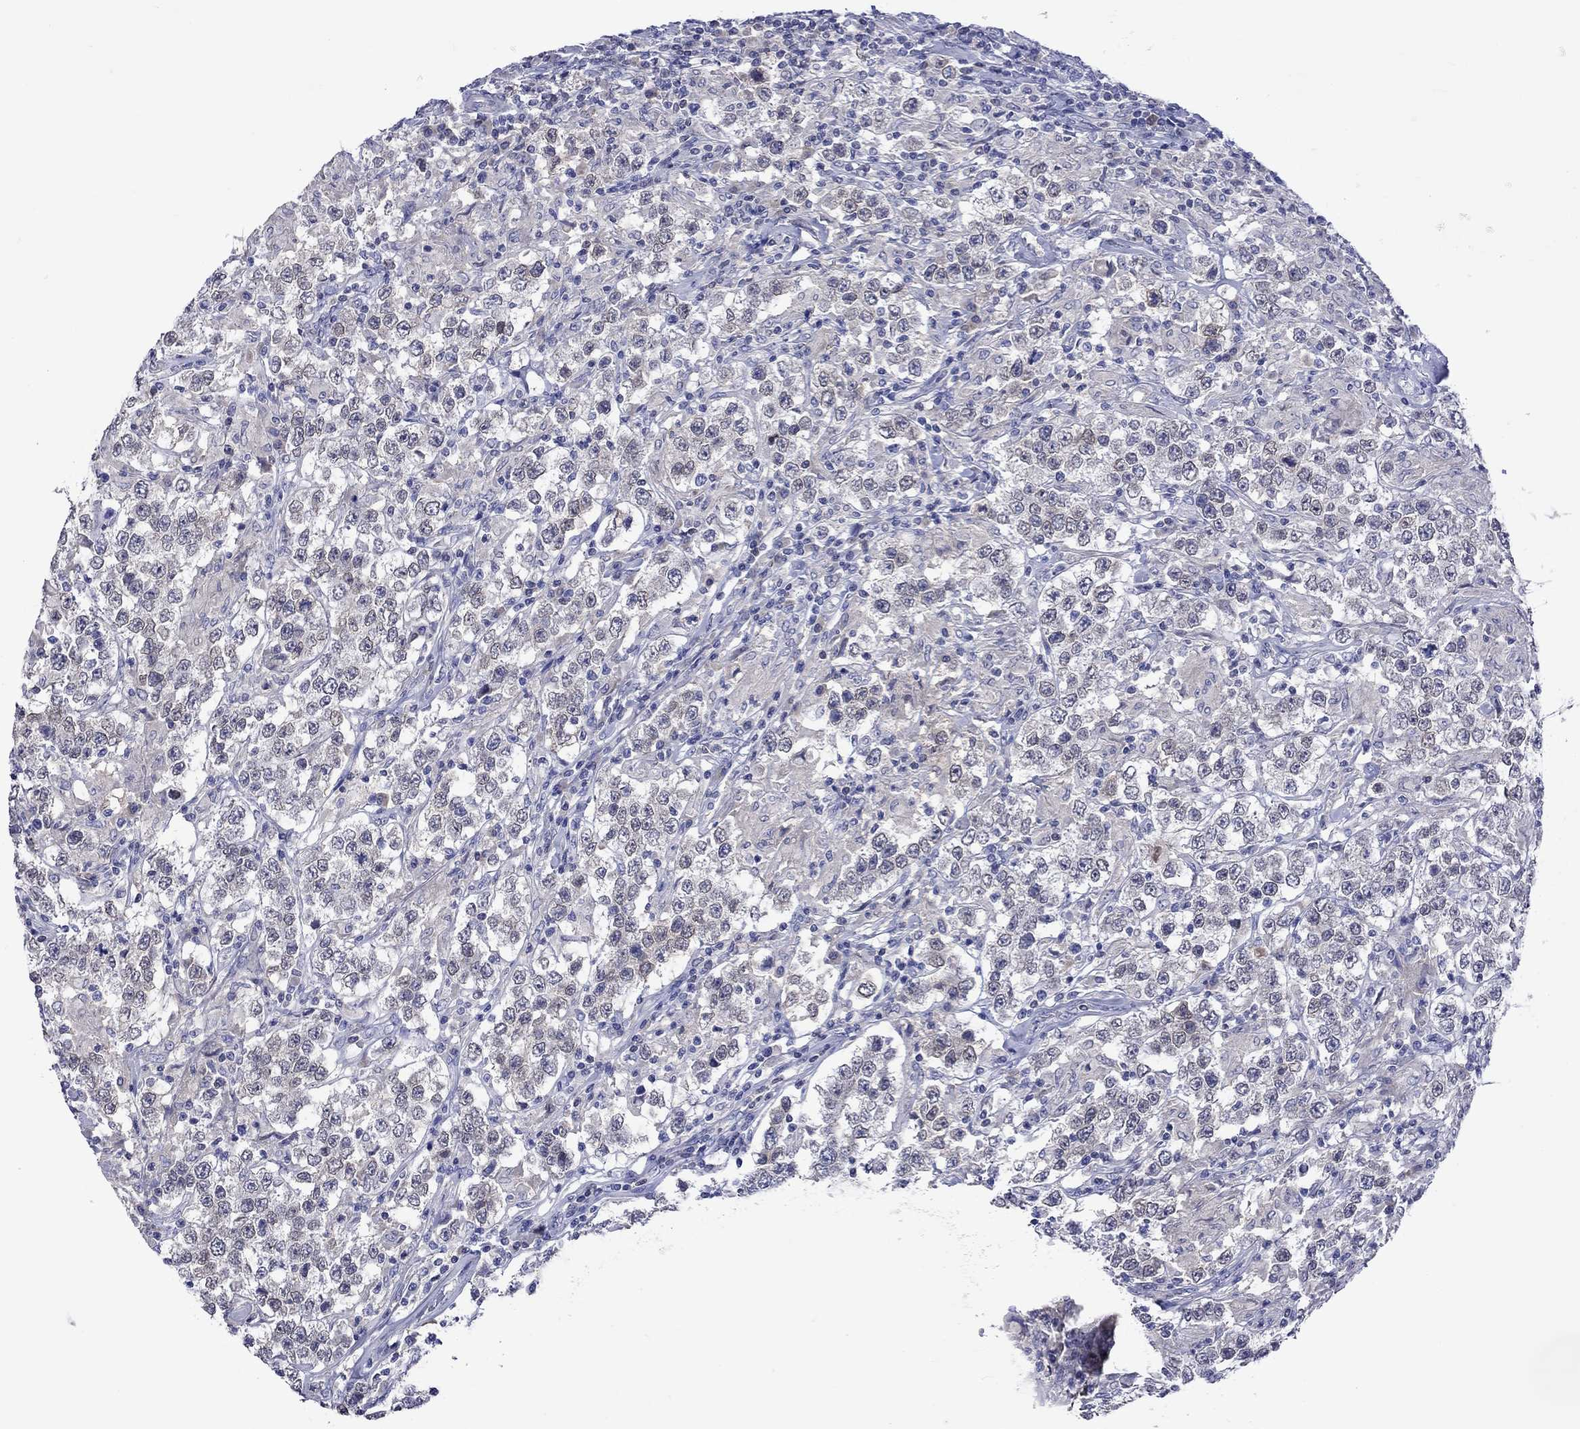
{"staining": {"intensity": "moderate", "quantity": "<25%", "location": "nuclear"}, "tissue": "testis cancer", "cell_type": "Tumor cells", "image_type": "cancer", "snomed": [{"axis": "morphology", "description": "Seminoma, NOS"}, {"axis": "morphology", "description": "Carcinoma, Embryonal, NOS"}, {"axis": "topography", "description": "Testis"}], "caption": "Tumor cells show low levels of moderate nuclear expression in about <25% of cells in seminoma (testis).", "gene": "LRFN4", "patient": {"sex": "male", "age": 41}}